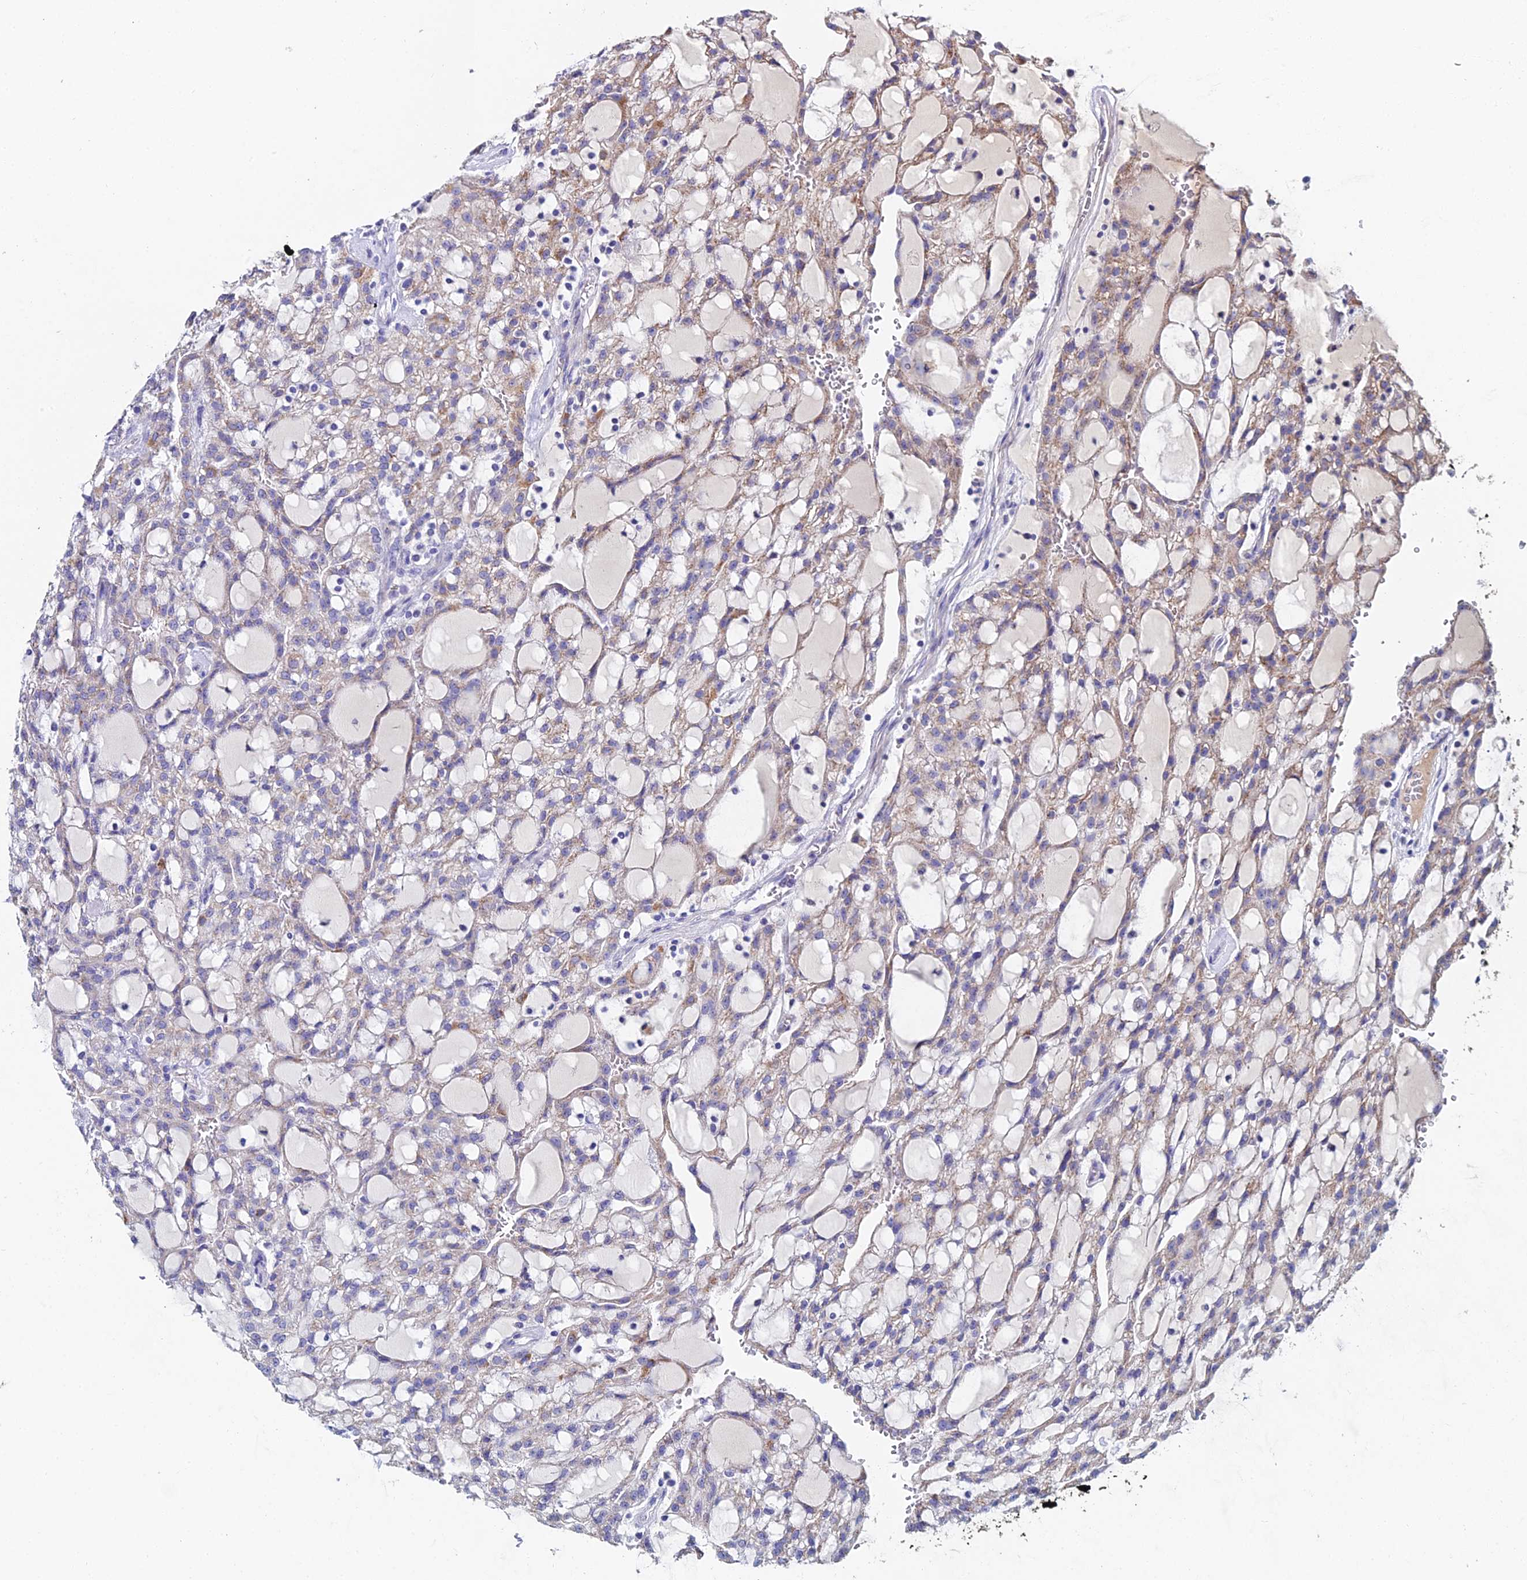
{"staining": {"intensity": "weak", "quantity": "<25%", "location": "cytoplasmic/membranous"}, "tissue": "renal cancer", "cell_type": "Tumor cells", "image_type": "cancer", "snomed": [{"axis": "morphology", "description": "Adenocarcinoma, NOS"}, {"axis": "topography", "description": "Kidney"}], "caption": "The histopathology image shows no significant positivity in tumor cells of renal cancer (adenocarcinoma).", "gene": "ESRRG", "patient": {"sex": "male", "age": 63}}